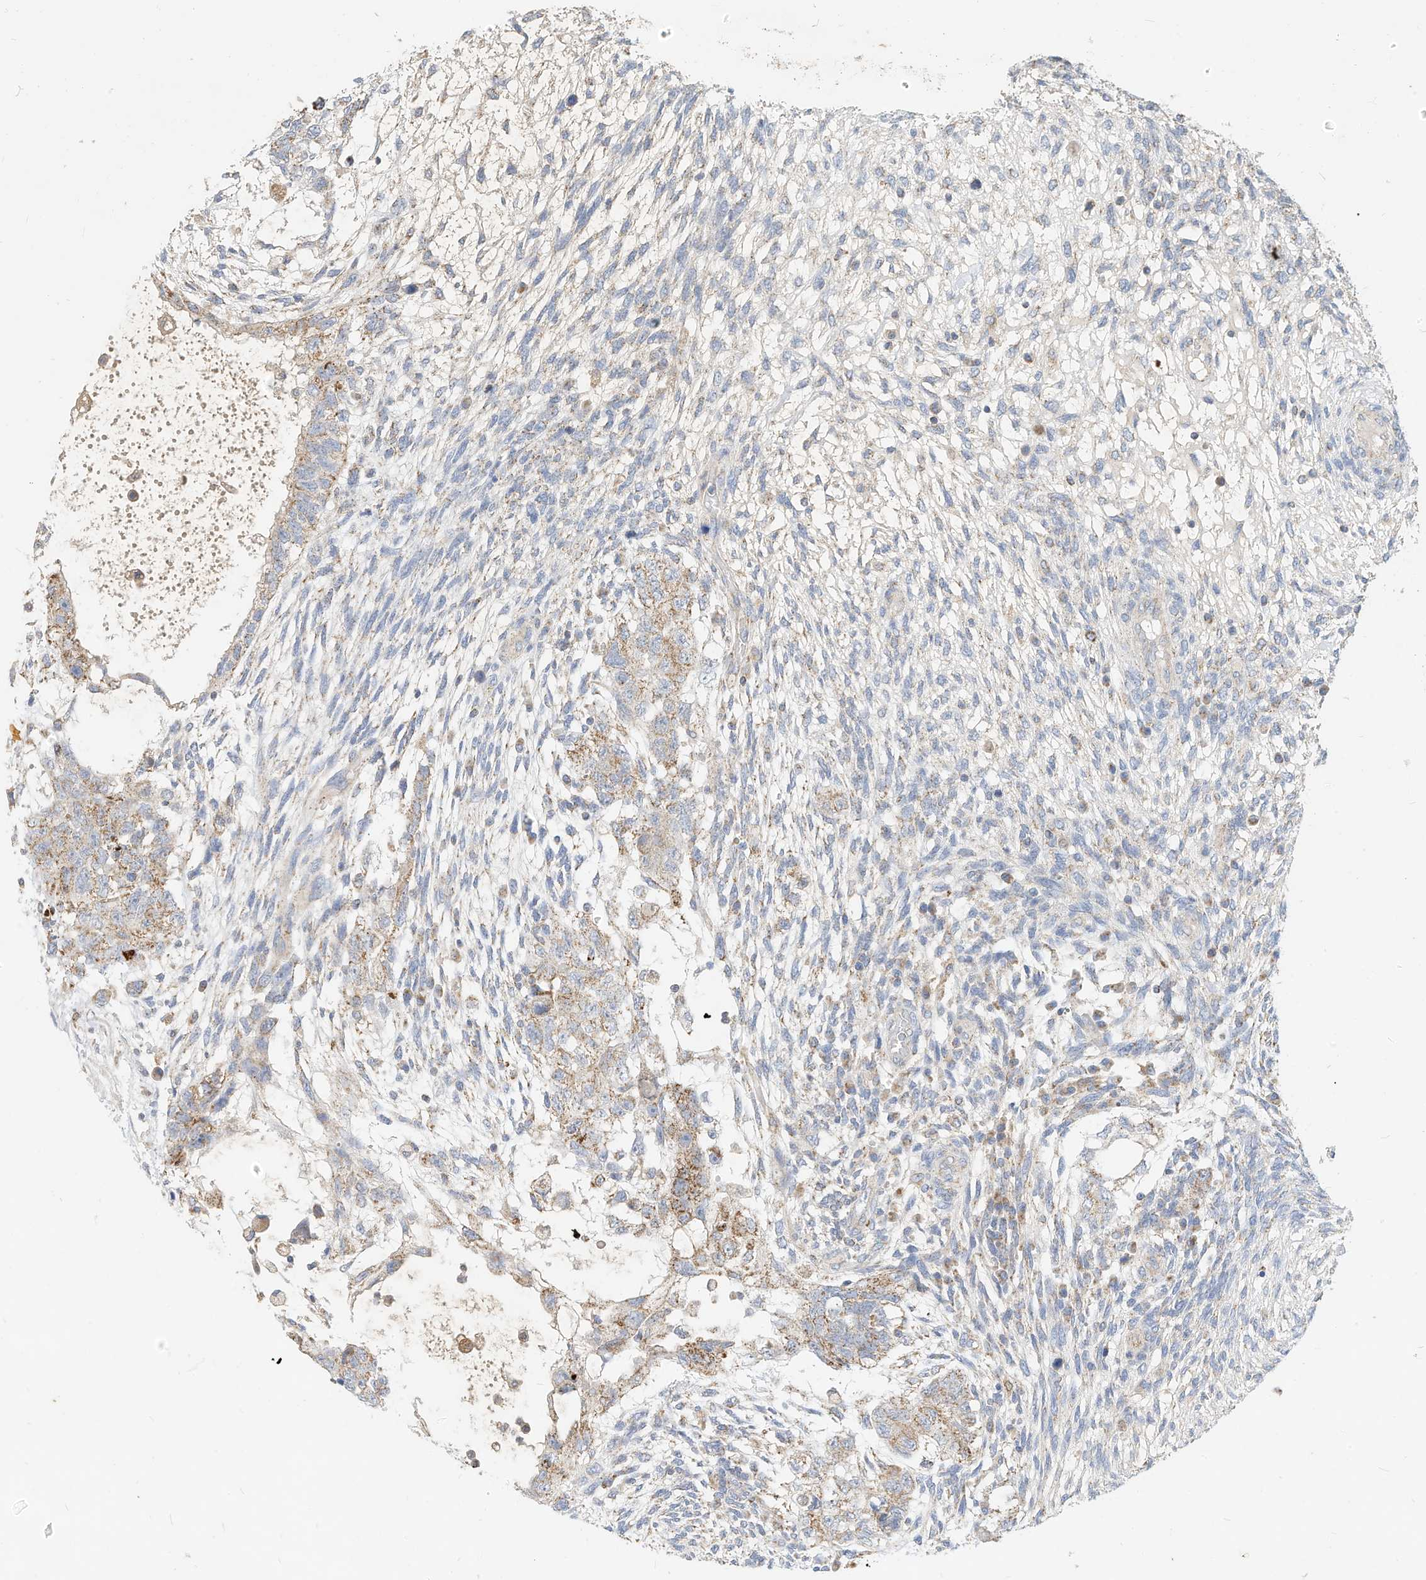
{"staining": {"intensity": "moderate", "quantity": ">75%", "location": "cytoplasmic/membranous"}, "tissue": "testis cancer", "cell_type": "Tumor cells", "image_type": "cancer", "snomed": [{"axis": "morphology", "description": "Normal tissue, NOS"}, {"axis": "morphology", "description": "Carcinoma, Embryonal, NOS"}, {"axis": "topography", "description": "Testis"}], "caption": "Moderate cytoplasmic/membranous staining is appreciated in about >75% of tumor cells in embryonal carcinoma (testis). (DAB IHC, brown staining for protein, blue staining for nuclei).", "gene": "RHOH", "patient": {"sex": "male", "age": 36}}